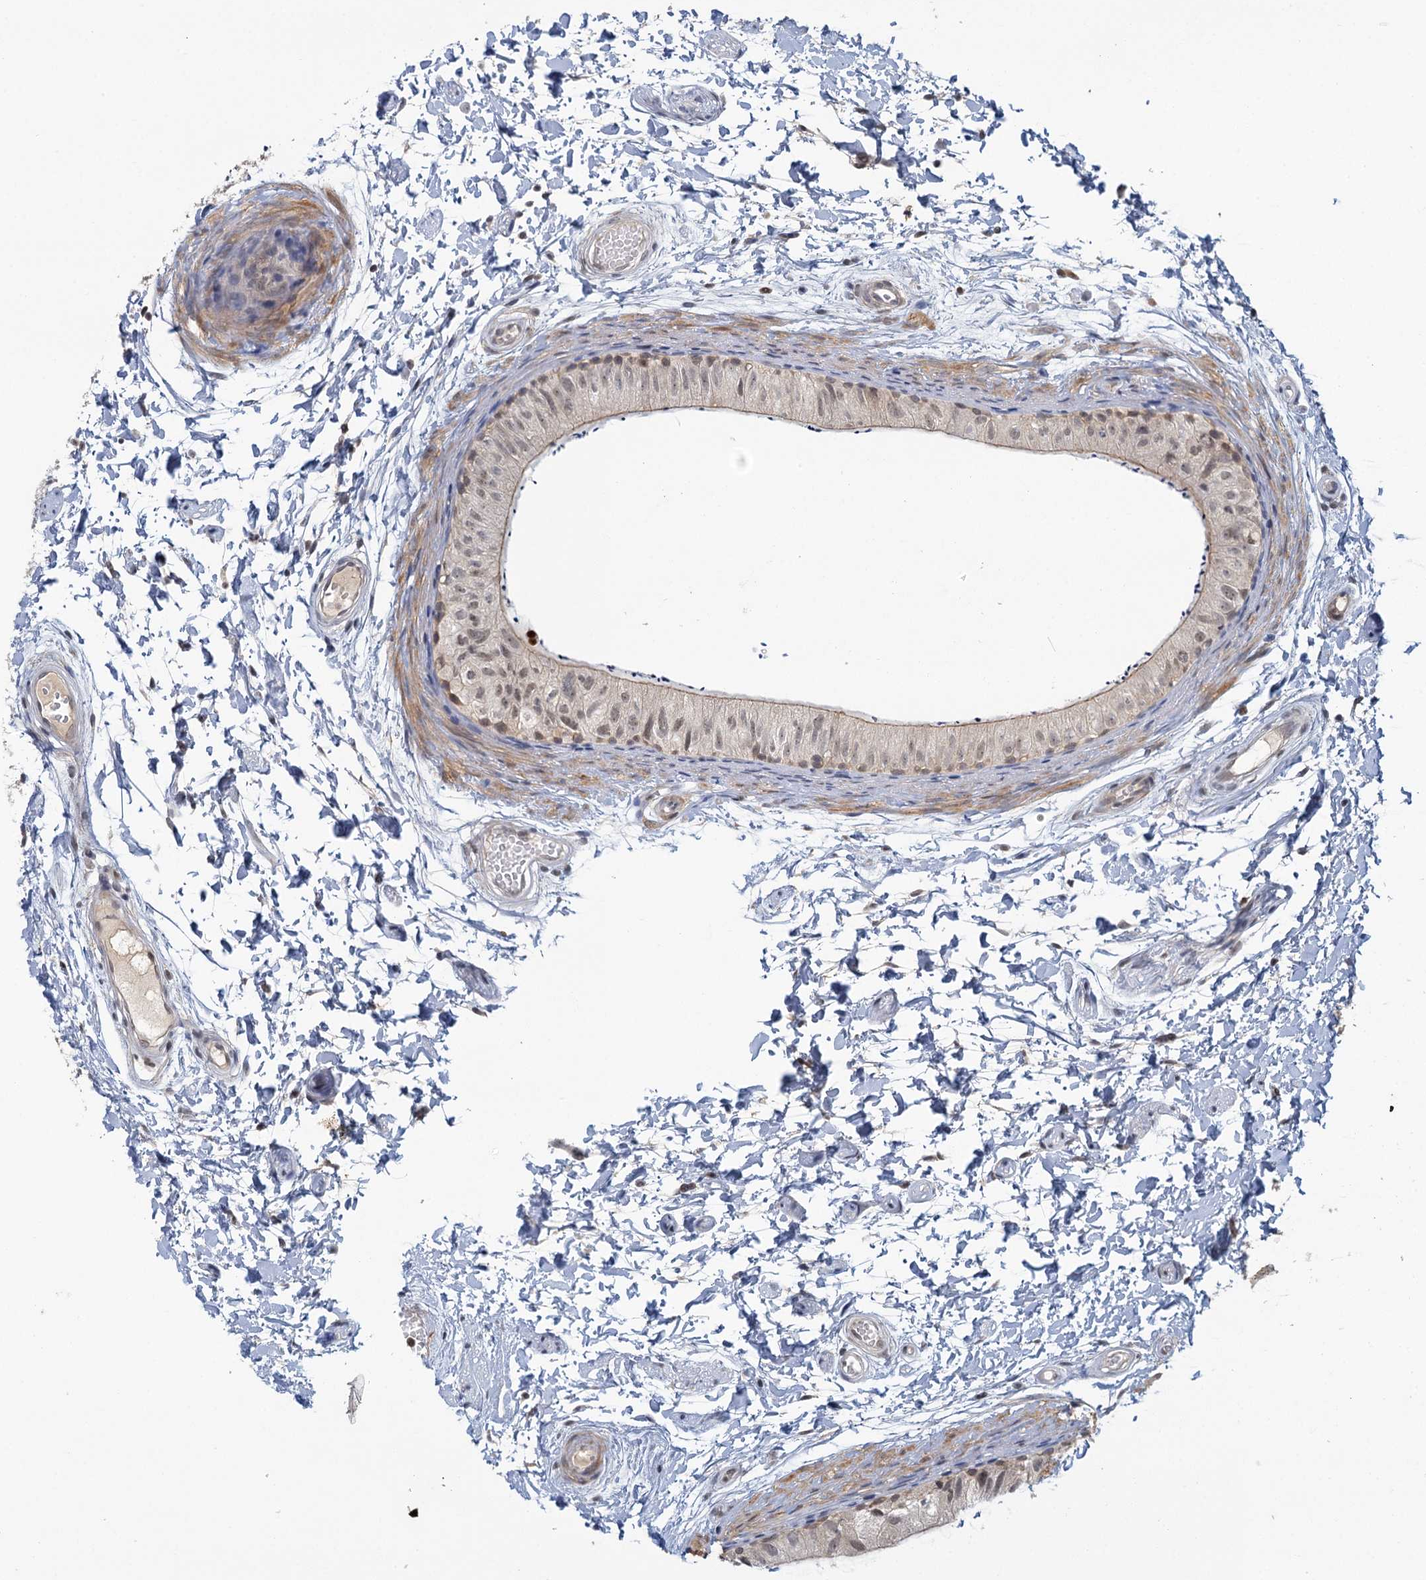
{"staining": {"intensity": "weak", "quantity": "<25%", "location": "nuclear"}, "tissue": "epididymis", "cell_type": "Glandular cells", "image_type": "normal", "snomed": [{"axis": "morphology", "description": "Normal tissue, NOS"}, {"axis": "topography", "description": "Epididymis"}], "caption": "DAB (3,3'-diaminobenzidine) immunohistochemical staining of normal human epididymis shows no significant positivity in glandular cells. (IHC, brightfield microscopy, high magnification).", "gene": "GPATCH11", "patient": {"sex": "male", "age": 50}}